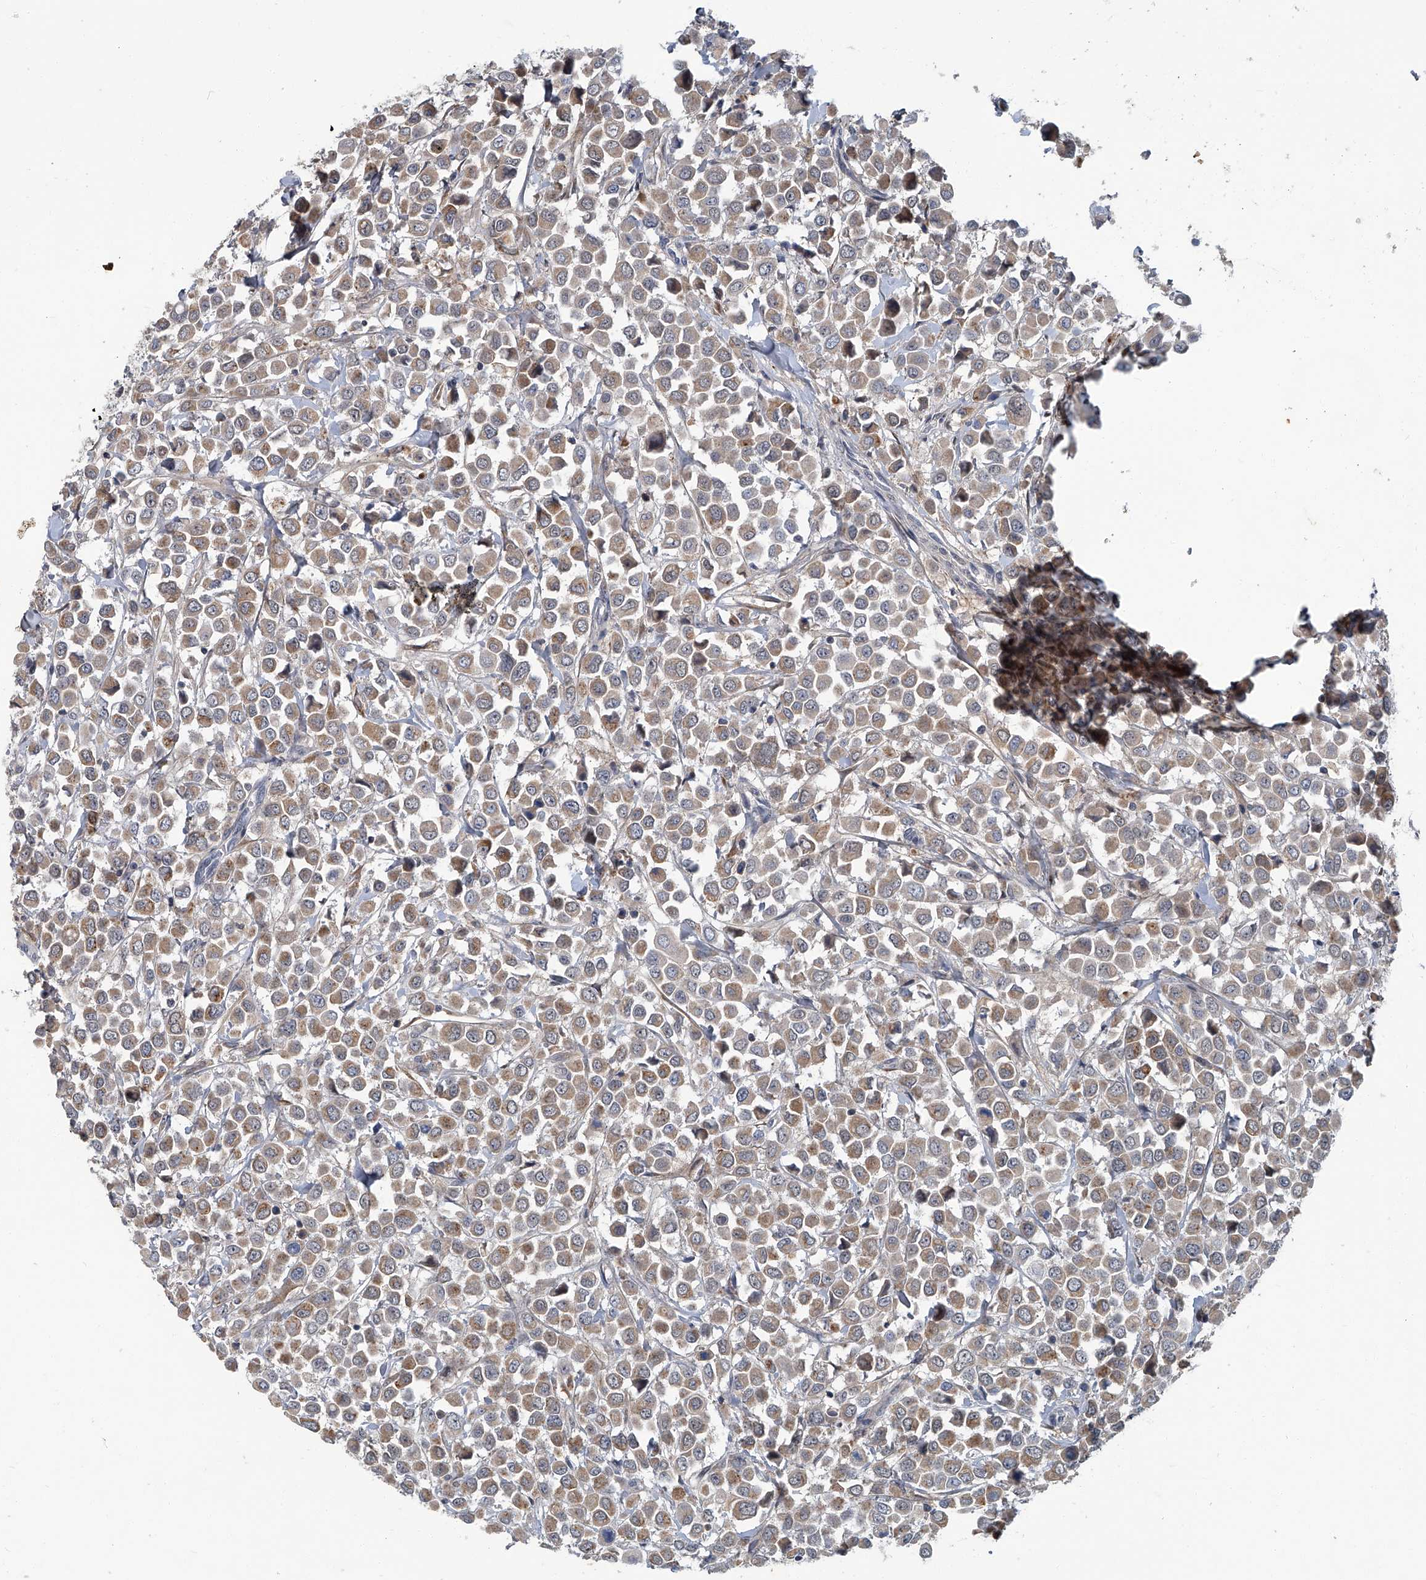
{"staining": {"intensity": "moderate", "quantity": ">75%", "location": "cytoplasmic/membranous"}, "tissue": "breast cancer", "cell_type": "Tumor cells", "image_type": "cancer", "snomed": [{"axis": "morphology", "description": "Duct carcinoma"}, {"axis": "topography", "description": "Breast"}], "caption": "Brown immunohistochemical staining in human breast cancer (infiltrating ductal carcinoma) shows moderate cytoplasmic/membranous positivity in about >75% of tumor cells. (IHC, brightfield microscopy, high magnification).", "gene": "AKNAD1", "patient": {"sex": "female", "age": 61}}